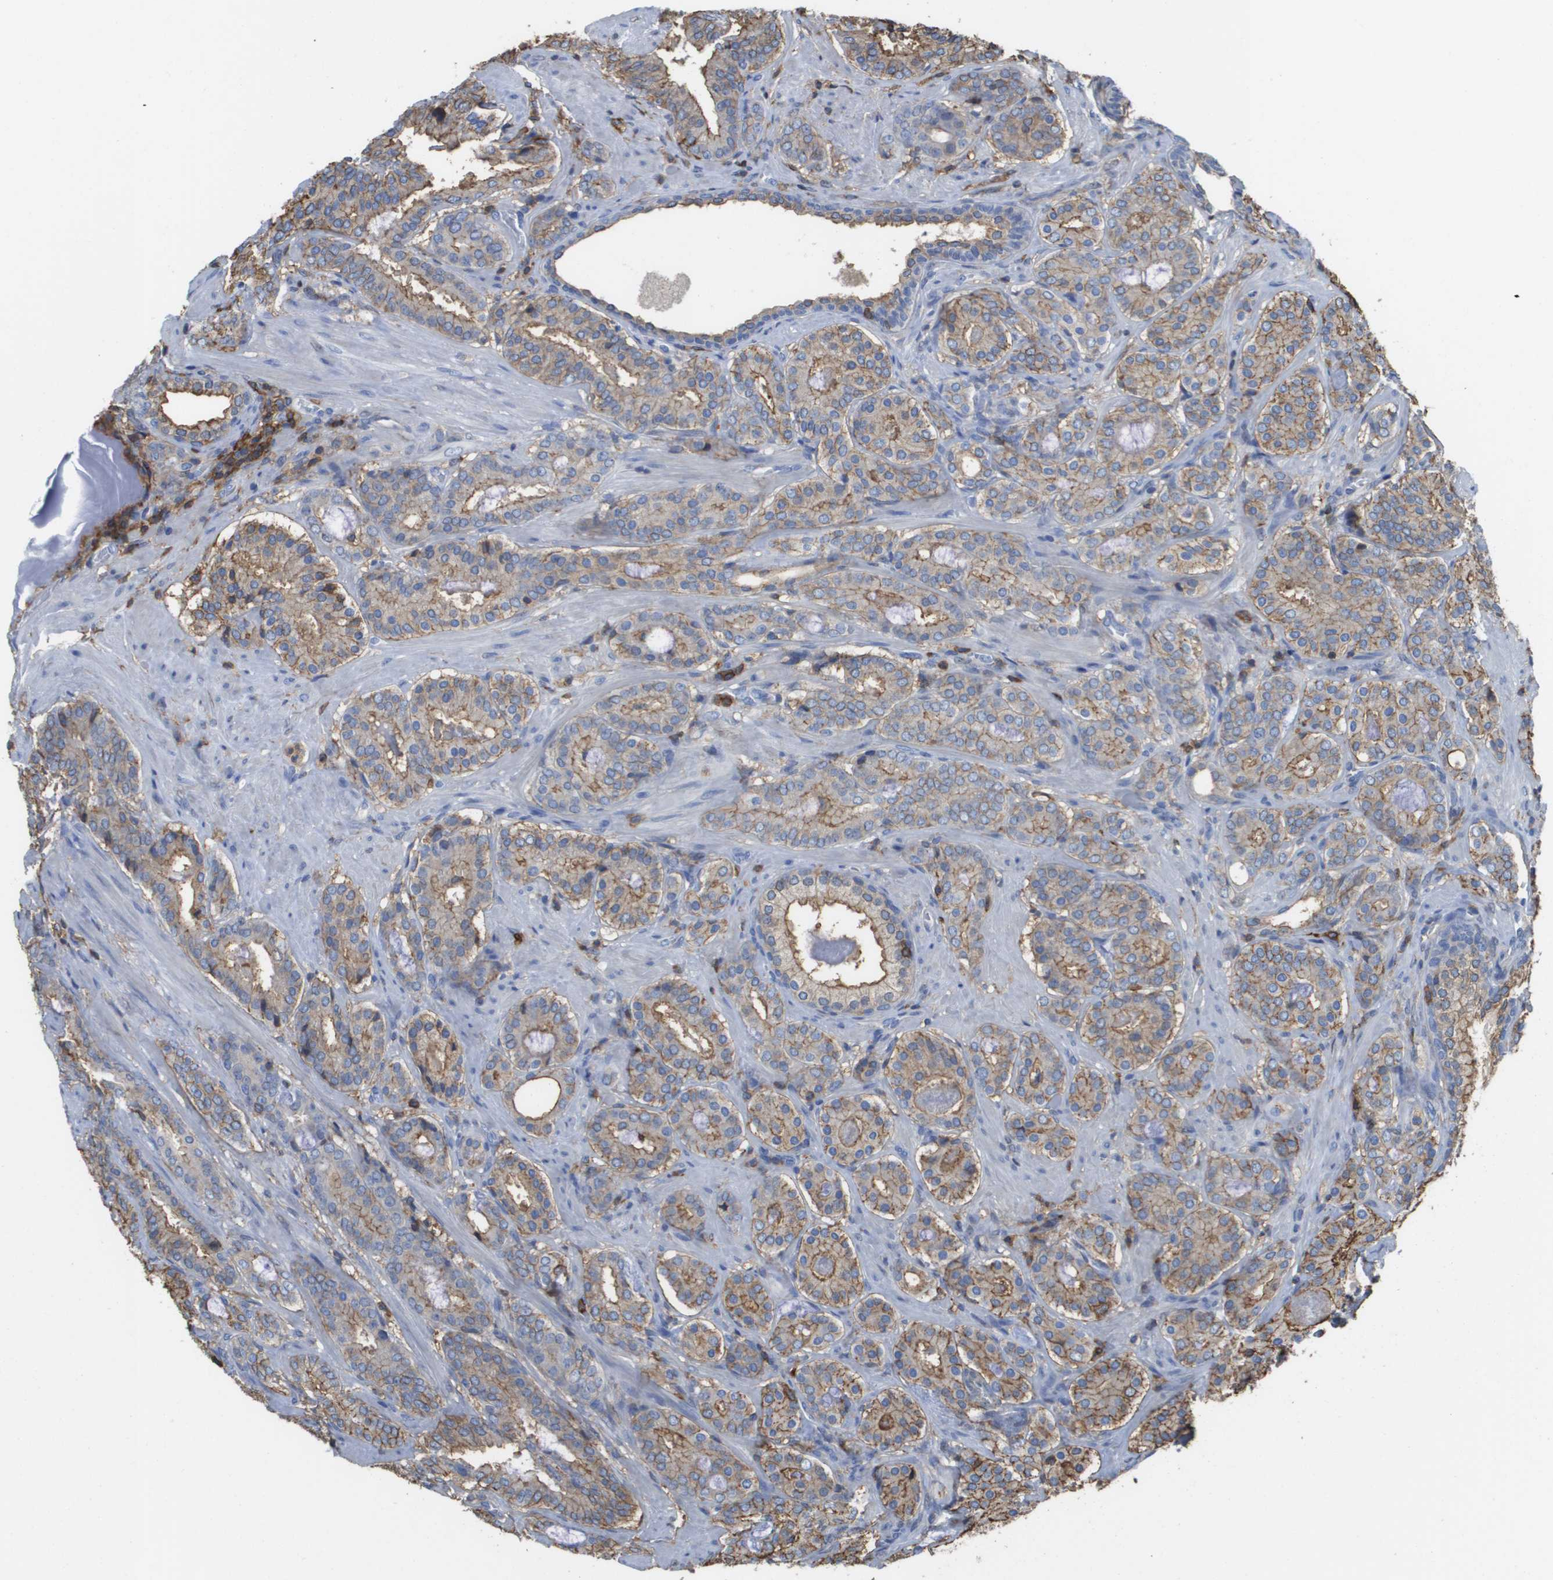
{"staining": {"intensity": "weak", "quantity": ">75%", "location": "cytoplasmic/membranous"}, "tissue": "prostate cancer", "cell_type": "Tumor cells", "image_type": "cancer", "snomed": [{"axis": "morphology", "description": "Adenocarcinoma, Low grade"}, {"axis": "topography", "description": "Prostate"}], "caption": "The image exhibits immunohistochemical staining of prostate cancer. There is weak cytoplasmic/membranous expression is appreciated in about >75% of tumor cells.", "gene": "PASK", "patient": {"sex": "male", "age": 69}}